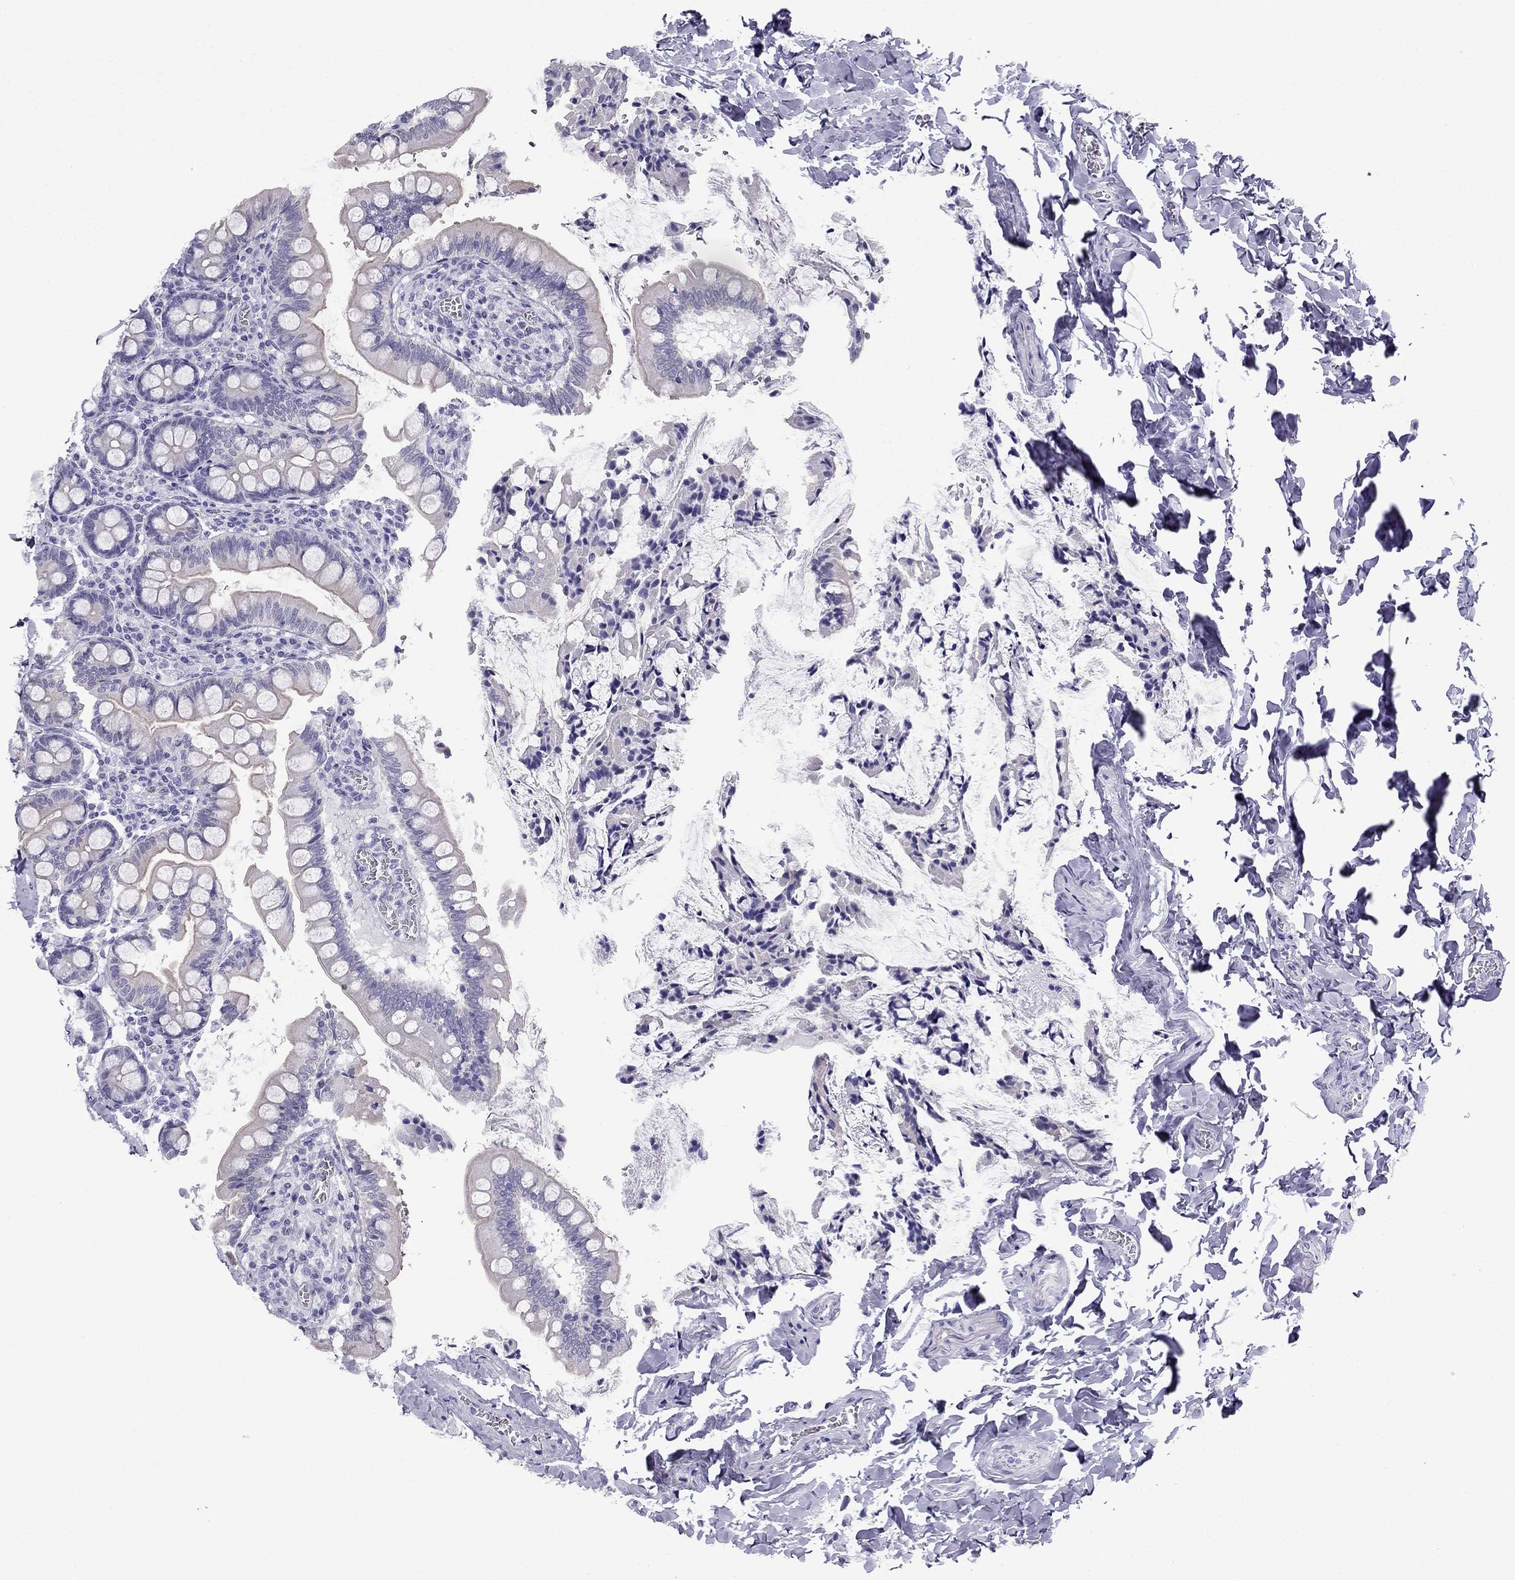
{"staining": {"intensity": "negative", "quantity": "none", "location": "none"}, "tissue": "small intestine", "cell_type": "Glandular cells", "image_type": "normal", "snomed": [{"axis": "morphology", "description": "Normal tissue, NOS"}, {"axis": "topography", "description": "Small intestine"}], "caption": "Glandular cells show no significant protein expression in benign small intestine. (DAB immunohistochemistry (IHC) with hematoxylin counter stain).", "gene": "GJA8", "patient": {"sex": "female", "age": 56}}